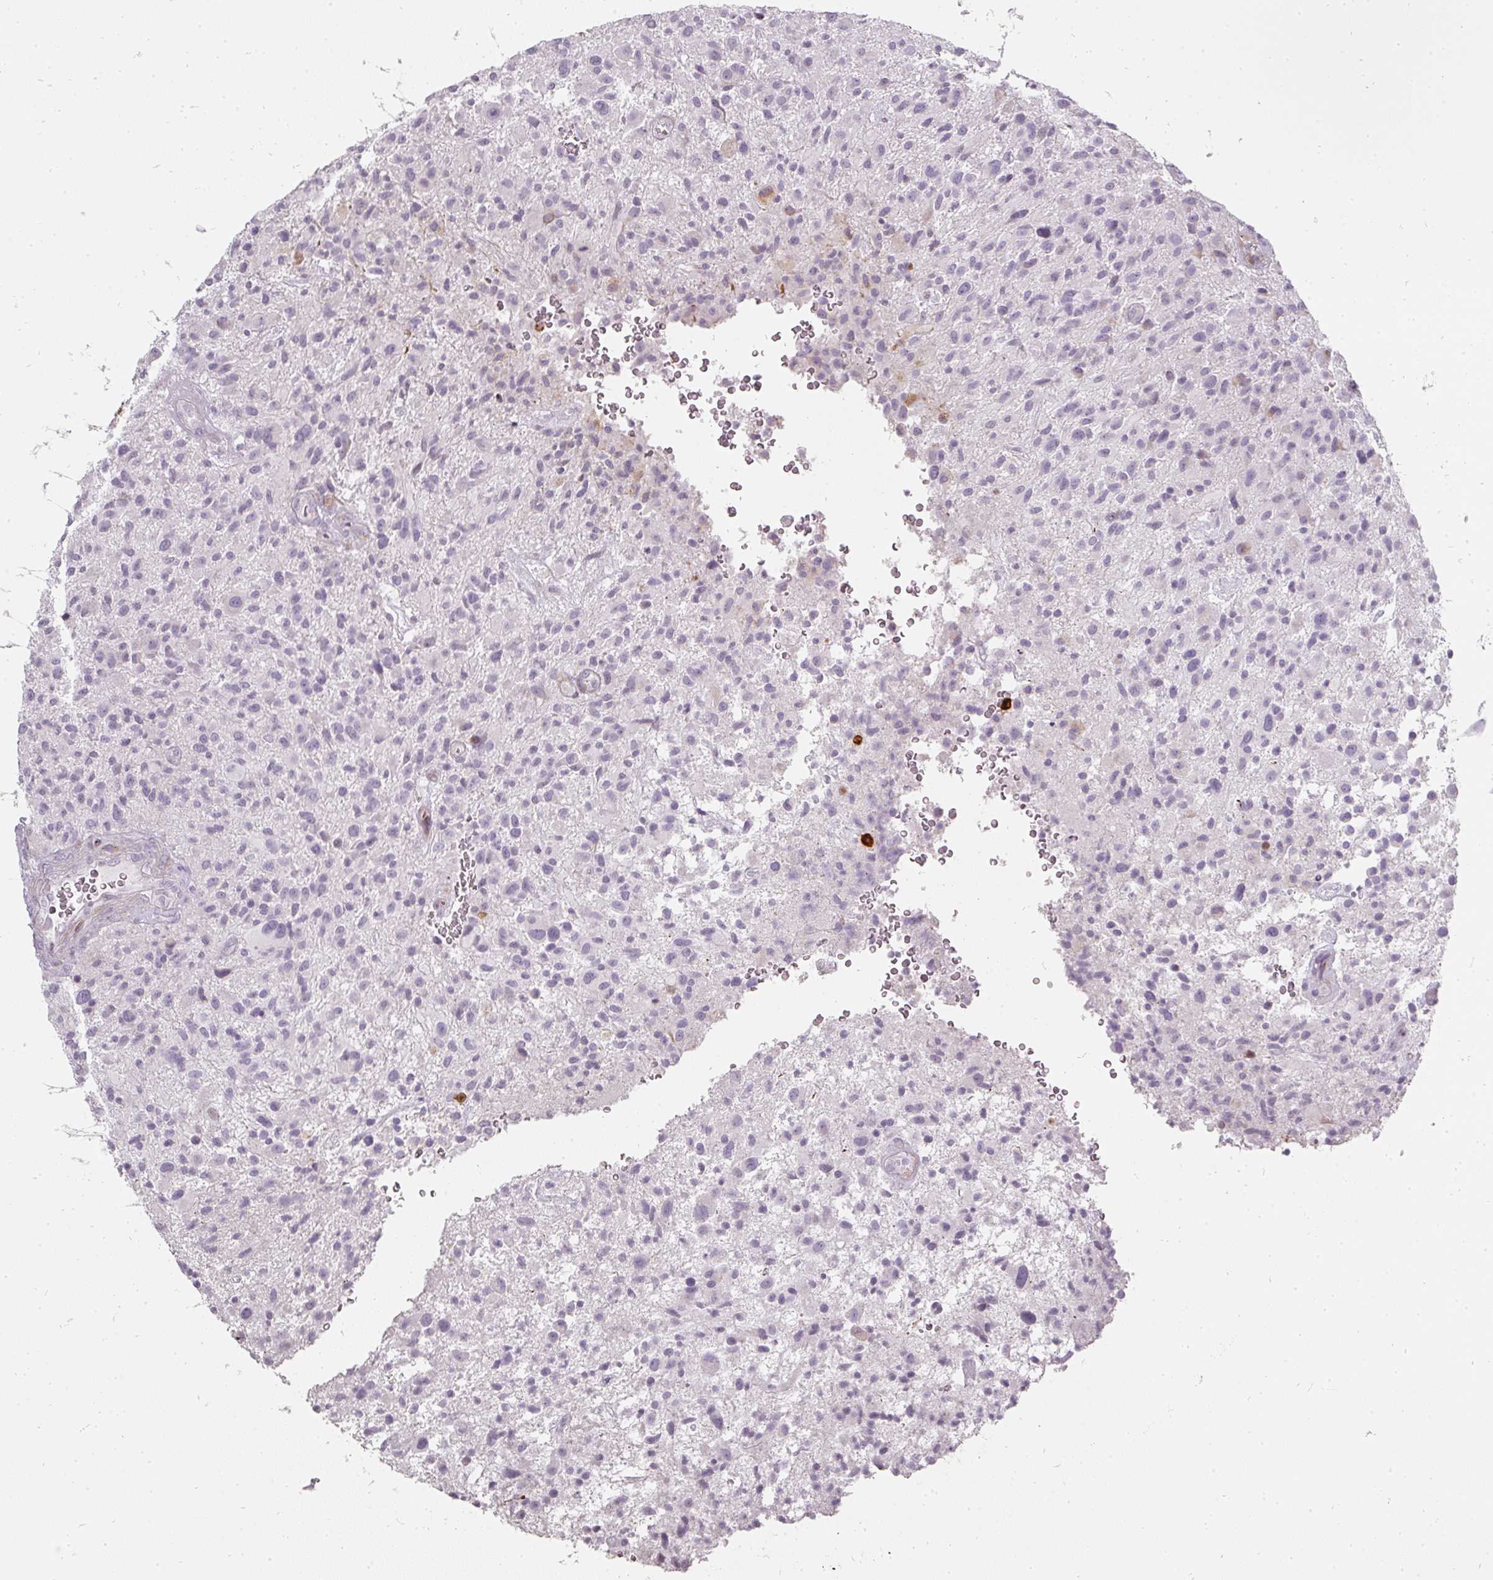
{"staining": {"intensity": "negative", "quantity": "none", "location": "none"}, "tissue": "glioma", "cell_type": "Tumor cells", "image_type": "cancer", "snomed": [{"axis": "morphology", "description": "Glioma, malignant, High grade"}, {"axis": "topography", "description": "Brain"}], "caption": "This is an immunohistochemistry histopathology image of high-grade glioma (malignant). There is no staining in tumor cells.", "gene": "BIK", "patient": {"sex": "male", "age": 47}}